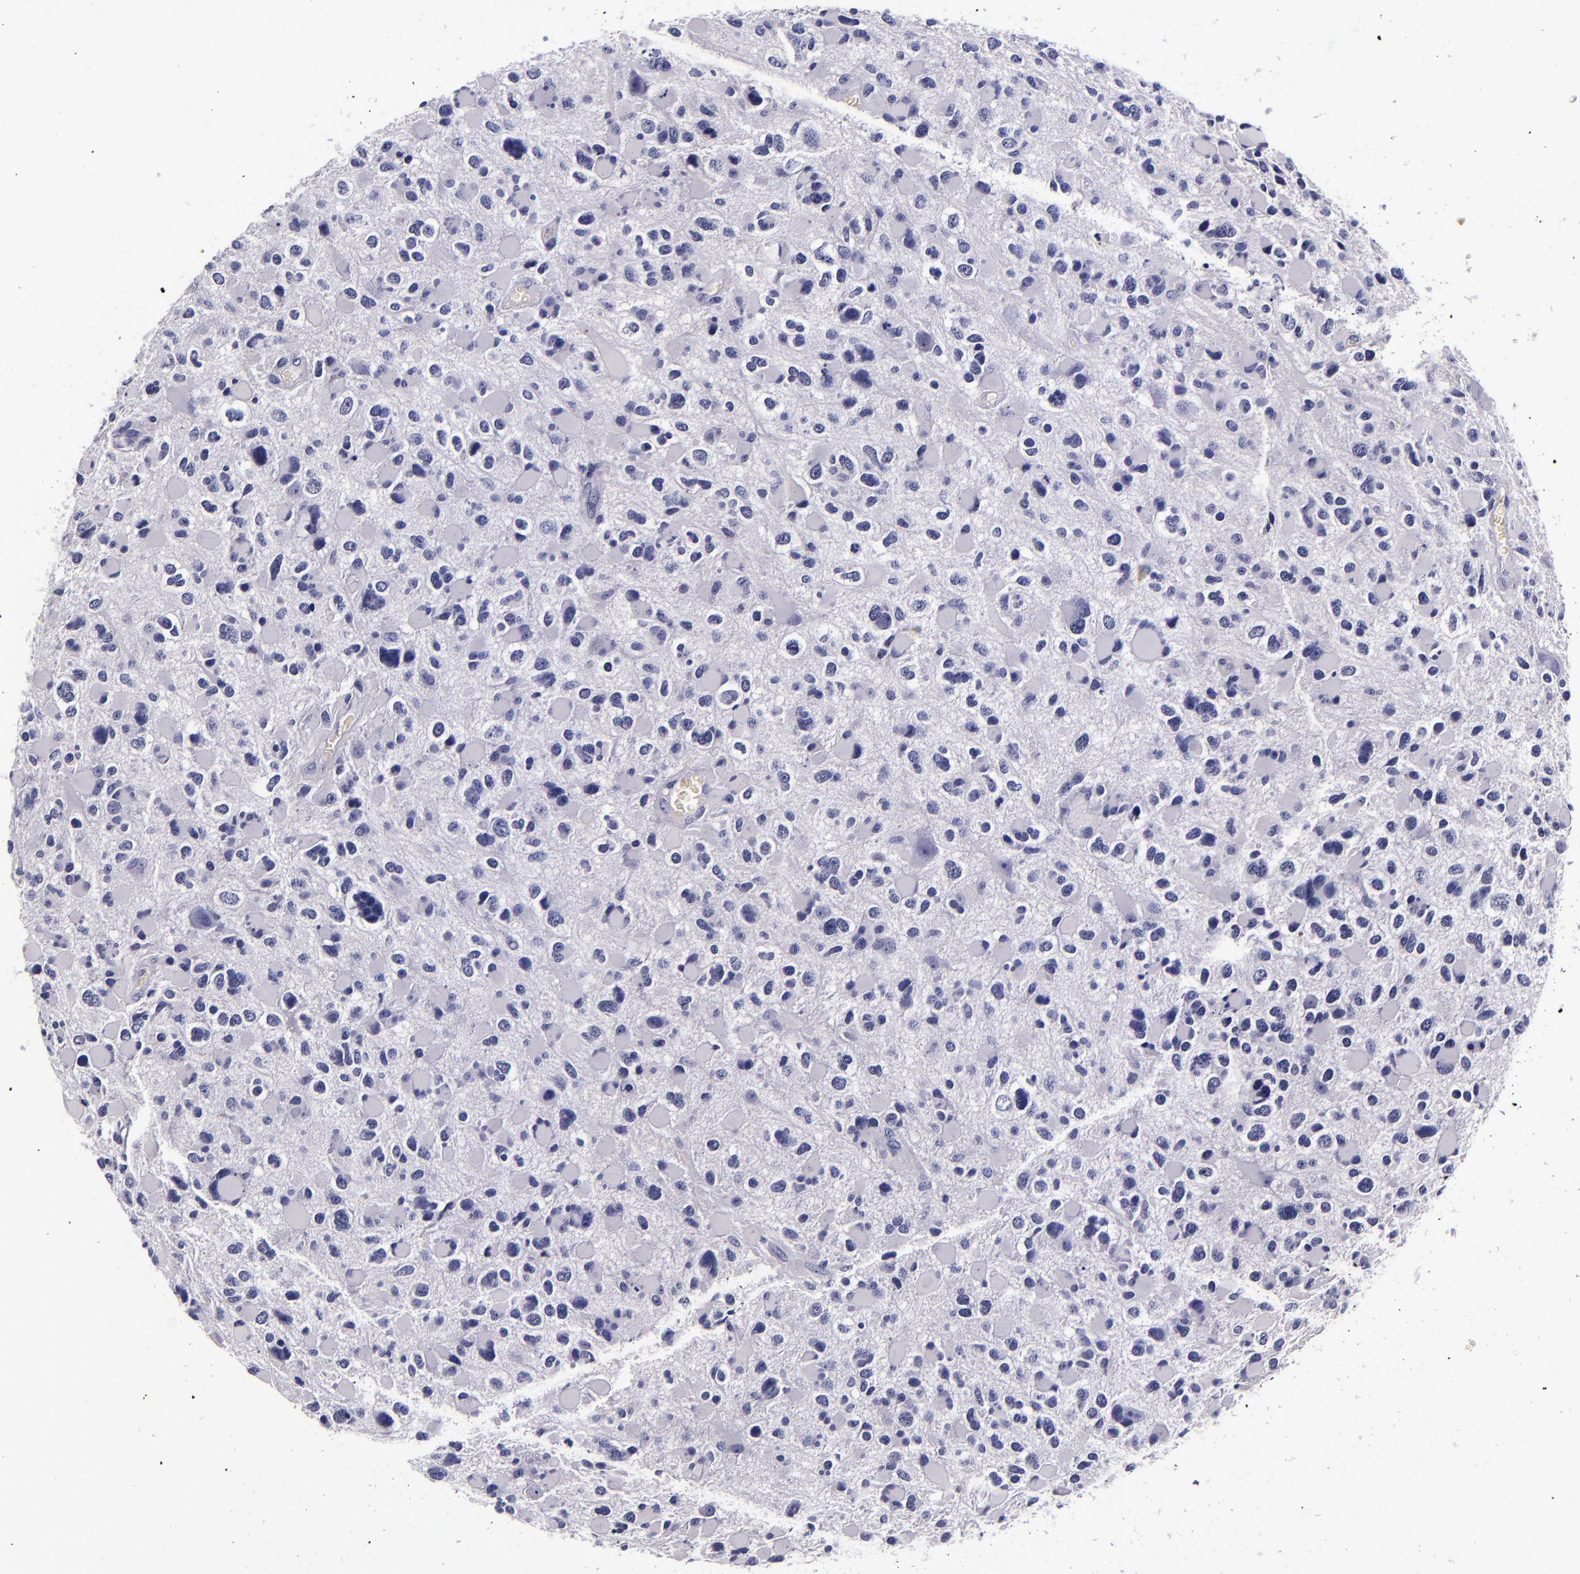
{"staining": {"intensity": "negative", "quantity": "none", "location": "none"}, "tissue": "glioma", "cell_type": "Tumor cells", "image_type": "cancer", "snomed": [{"axis": "morphology", "description": "Glioma, malignant, High grade"}, {"axis": "topography", "description": "Brain"}], "caption": "The micrograph displays no significant expression in tumor cells of malignant glioma (high-grade).", "gene": "FBN1", "patient": {"sex": "female", "age": 37}}